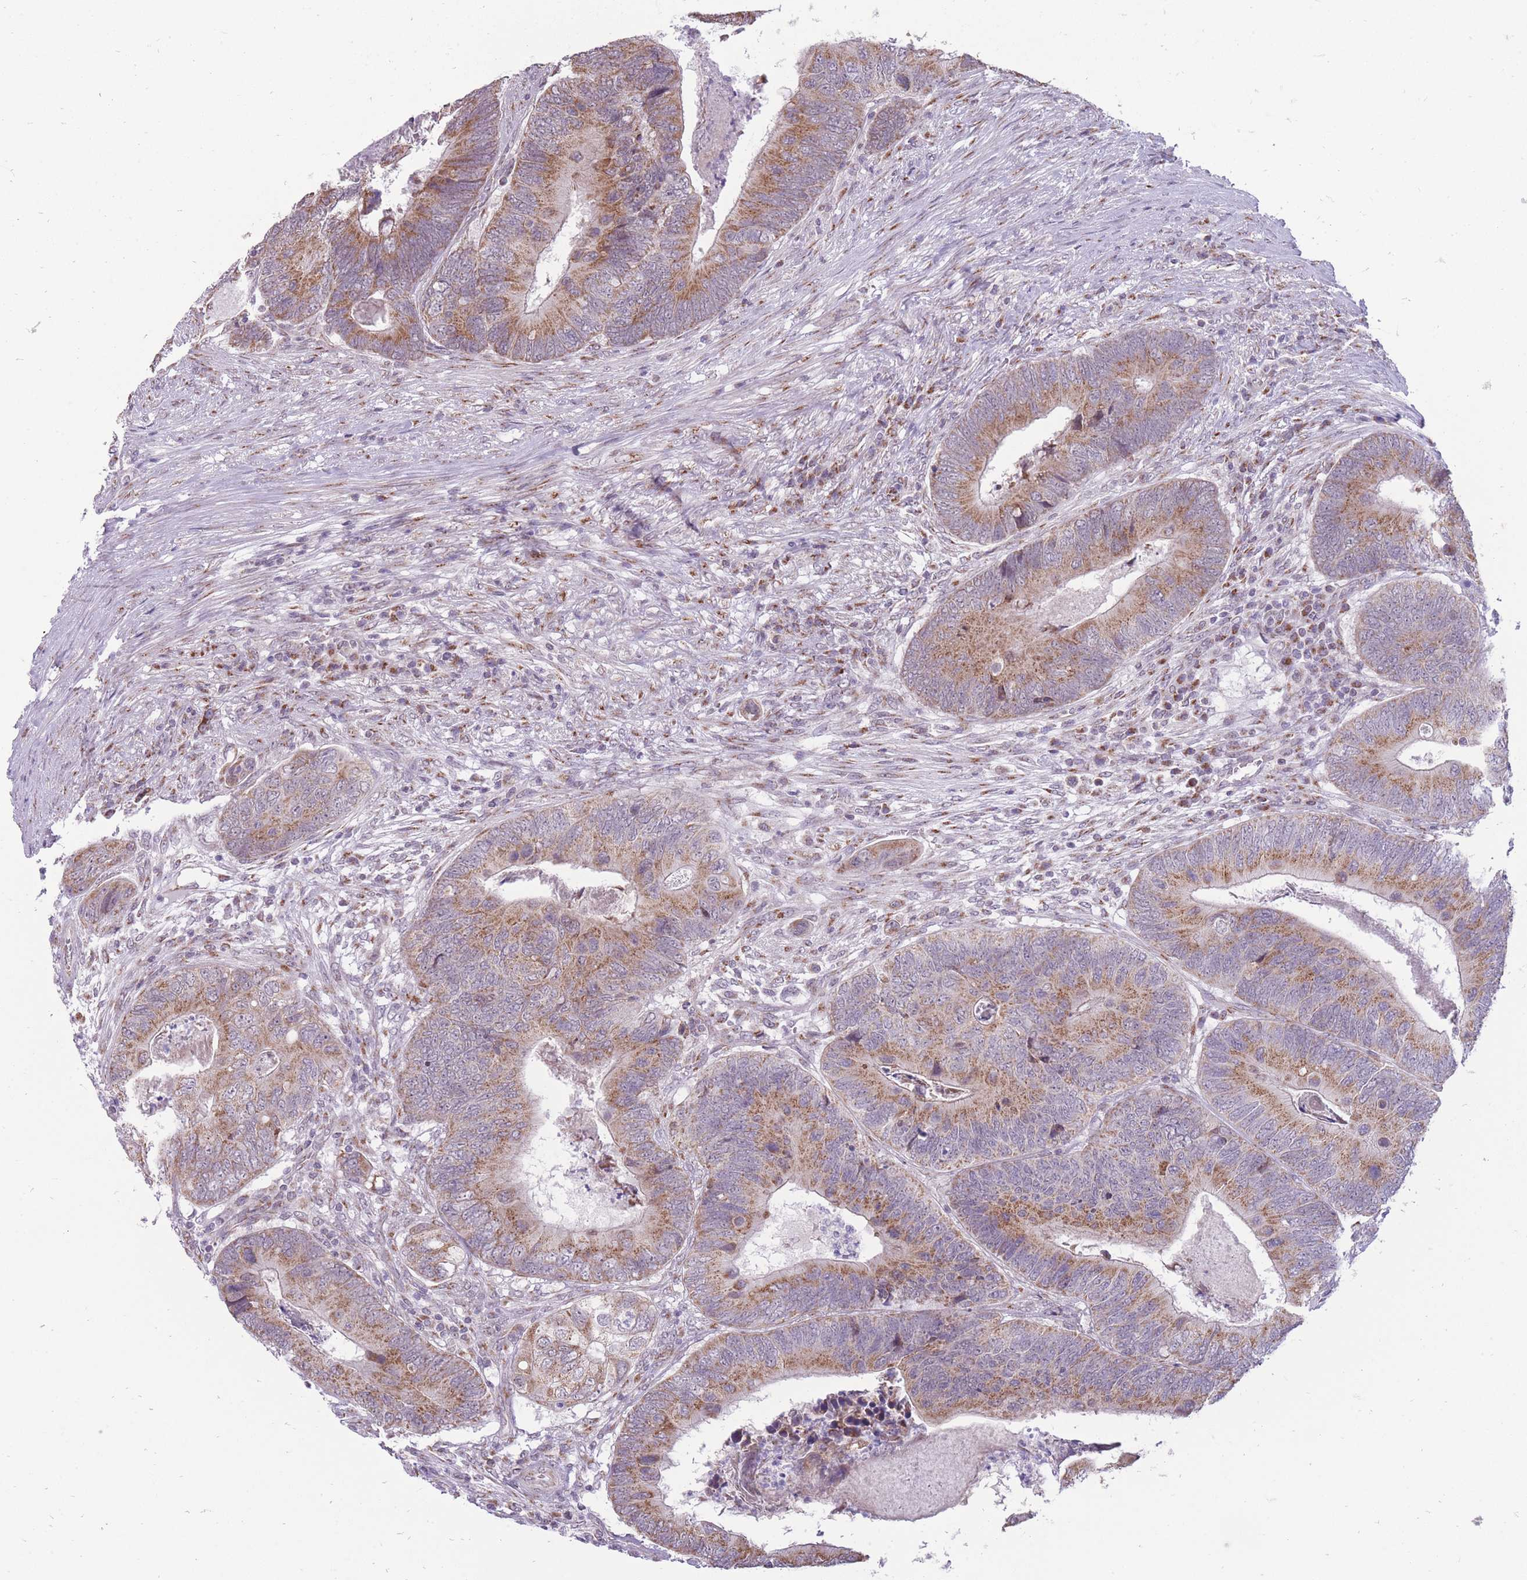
{"staining": {"intensity": "moderate", "quantity": "25%-75%", "location": "cytoplasmic/membranous"}, "tissue": "colorectal cancer", "cell_type": "Tumor cells", "image_type": "cancer", "snomed": [{"axis": "morphology", "description": "Adenocarcinoma, NOS"}, {"axis": "topography", "description": "Colon"}], "caption": "Immunohistochemistry (IHC) photomicrograph of adenocarcinoma (colorectal) stained for a protein (brown), which shows medium levels of moderate cytoplasmic/membranous staining in about 25%-75% of tumor cells.", "gene": "NELL1", "patient": {"sex": "female", "age": 67}}